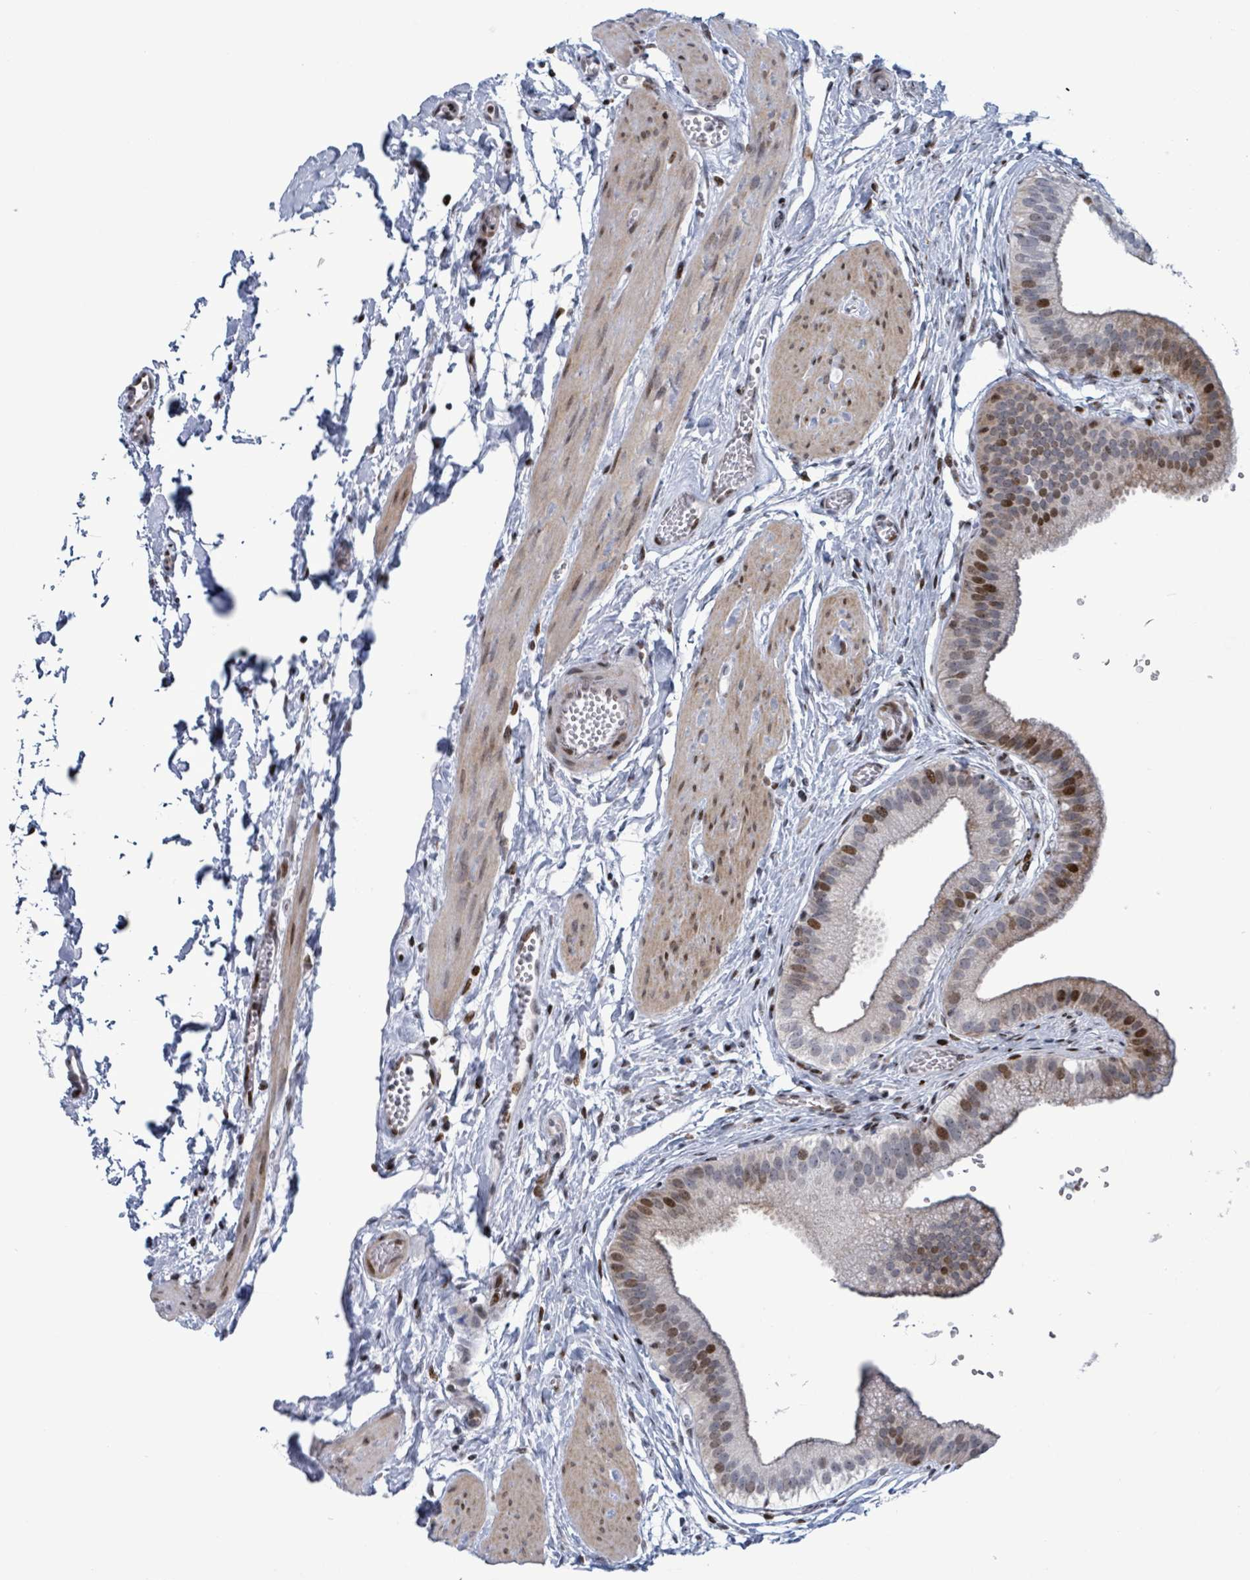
{"staining": {"intensity": "strong", "quantity": "25%-75%", "location": "cytoplasmic/membranous,nuclear"}, "tissue": "gallbladder", "cell_type": "Glandular cells", "image_type": "normal", "snomed": [{"axis": "morphology", "description": "Normal tissue, NOS"}, {"axis": "topography", "description": "Gallbladder"}], "caption": "Gallbladder stained with DAB (3,3'-diaminobenzidine) immunohistochemistry displays high levels of strong cytoplasmic/membranous,nuclear expression in about 25%-75% of glandular cells.", "gene": "FNDC4", "patient": {"sex": "female", "age": 54}}